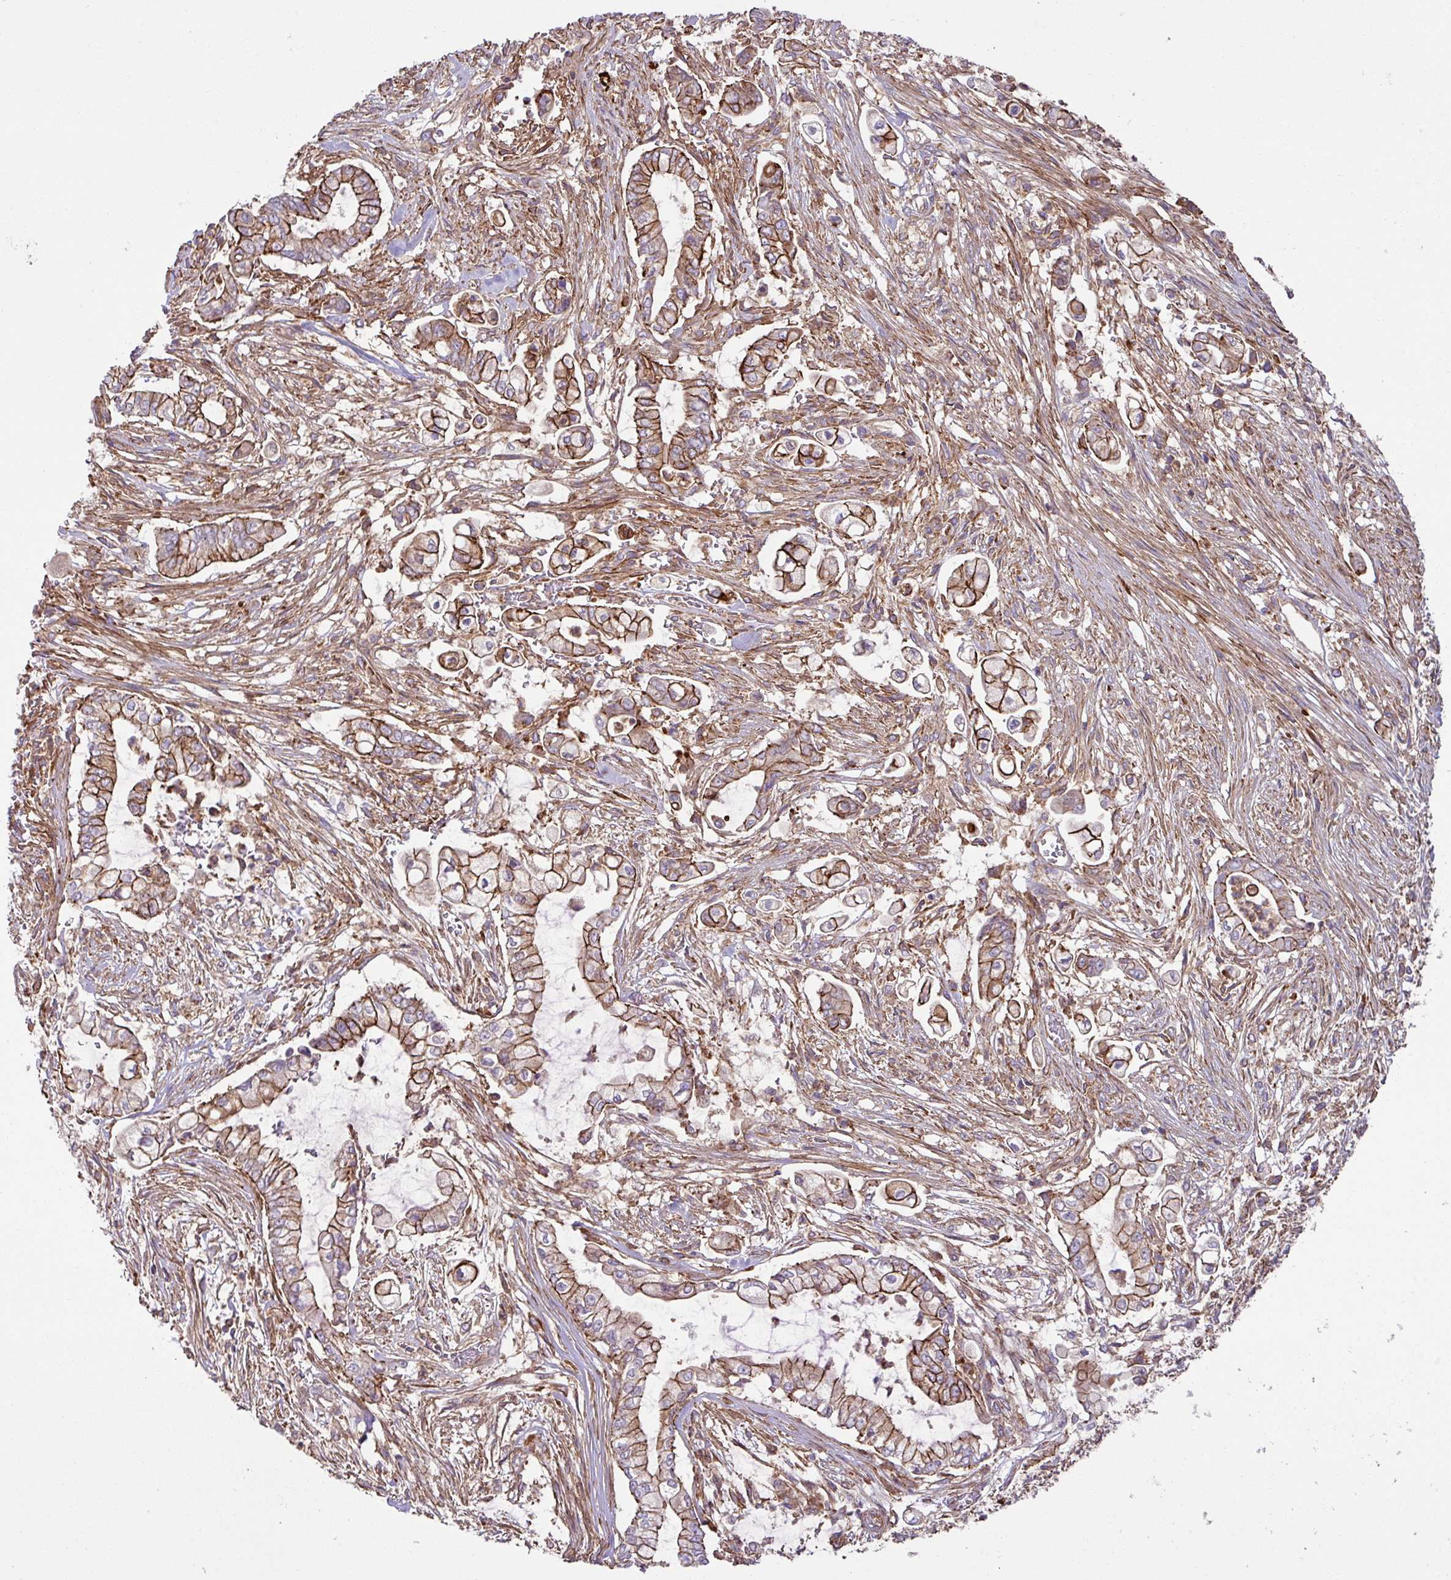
{"staining": {"intensity": "strong", "quantity": ">75%", "location": "cytoplasmic/membranous"}, "tissue": "pancreatic cancer", "cell_type": "Tumor cells", "image_type": "cancer", "snomed": [{"axis": "morphology", "description": "Adenocarcinoma, NOS"}, {"axis": "topography", "description": "Pancreas"}], "caption": "Approximately >75% of tumor cells in human pancreatic adenocarcinoma exhibit strong cytoplasmic/membranous protein staining as visualized by brown immunohistochemical staining.", "gene": "RIC1", "patient": {"sex": "female", "age": 69}}